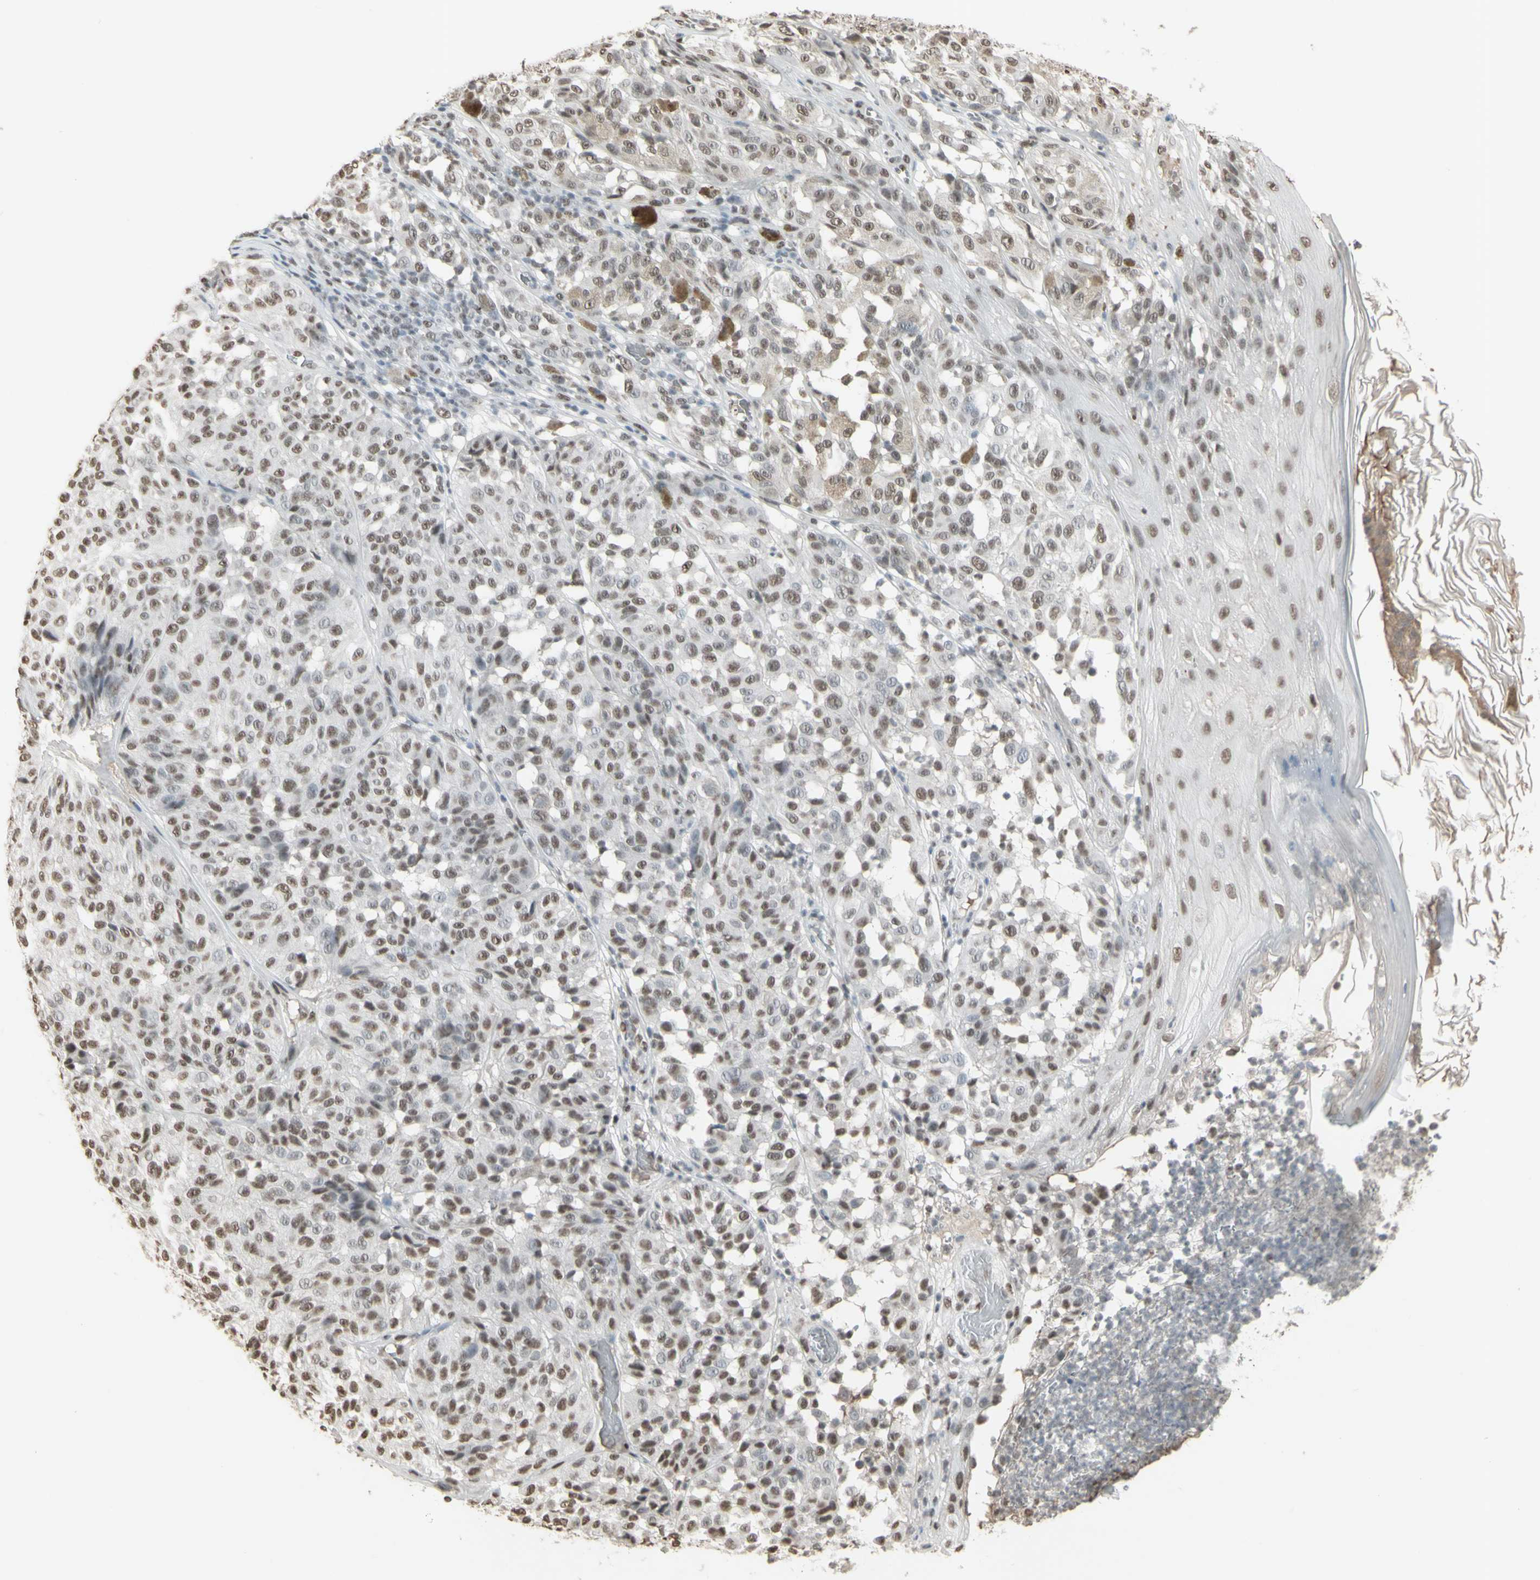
{"staining": {"intensity": "moderate", "quantity": "25%-75%", "location": "nuclear"}, "tissue": "melanoma", "cell_type": "Tumor cells", "image_type": "cancer", "snomed": [{"axis": "morphology", "description": "Malignant melanoma, NOS"}, {"axis": "topography", "description": "Skin"}], "caption": "Human melanoma stained with a brown dye shows moderate nuclear positive expression in approximately 25%-75% of tumor cells.", "gene": "TRIM28", "patient": {"sex": "female", "age": 46}}